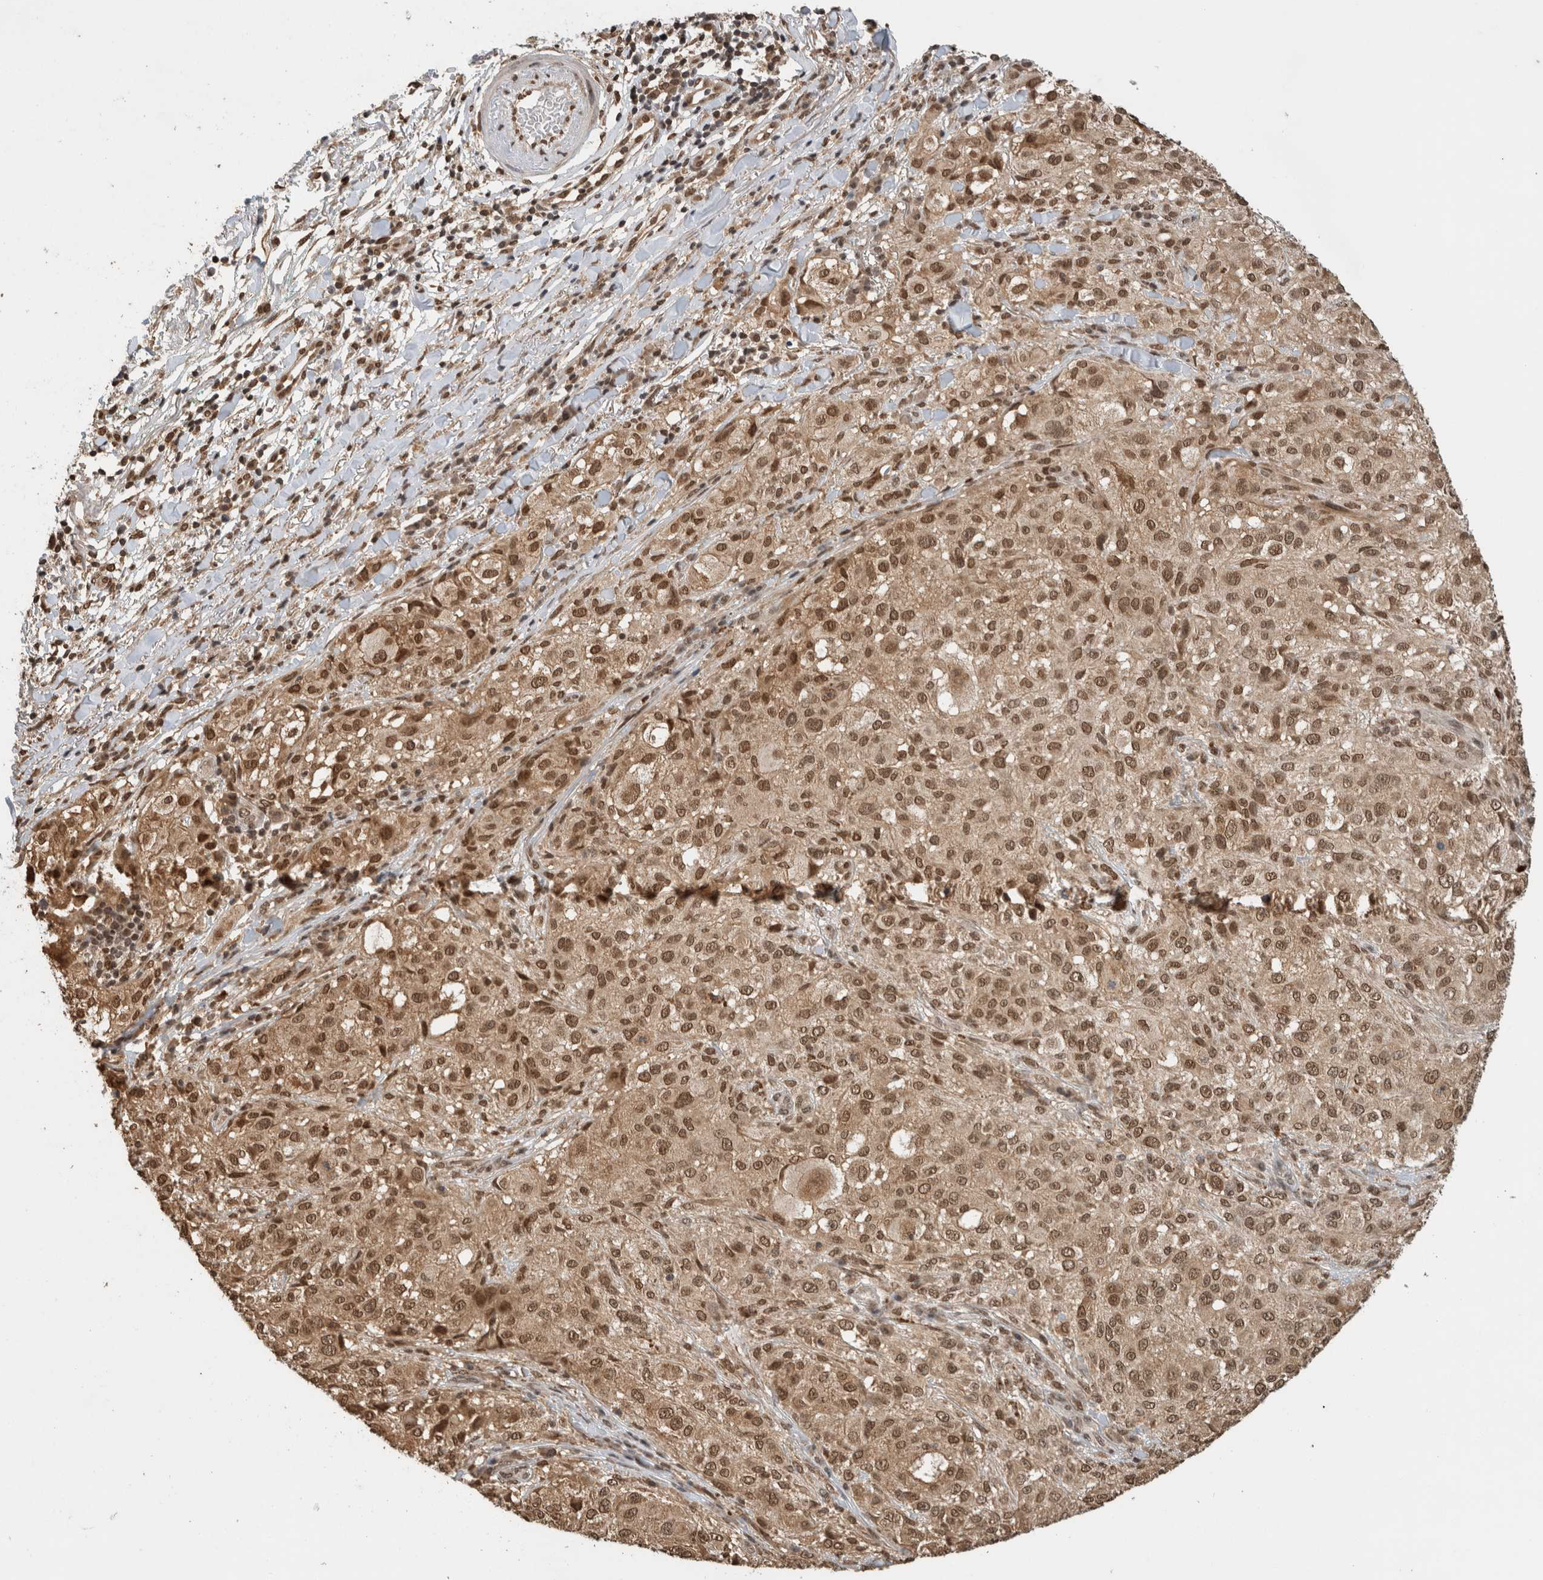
{"staining": {"intensity": "moderate", "quantity": ">75%", "location": "nuclear"}, "tissue": "melanoma", "cell_type": "Tumor cells", "image_type": "cancer", "snomed": [{"axis": "morphology", "description": "Necrosis, NOS"}, {"axis": "morphology", "description": "Malignant melanoma, NOS"}, {"axis": "topography", "description": "Skin"}], "caption": "Immunohistochemical staining of melanoma displays moderate nuclear protein positivity in about >75% of tumor cells. (DAB IHC, brown staining for protein, blue staining for nuclei).", "gene": "C1orf21", "patient": {"sex": "female", "age": 87}}